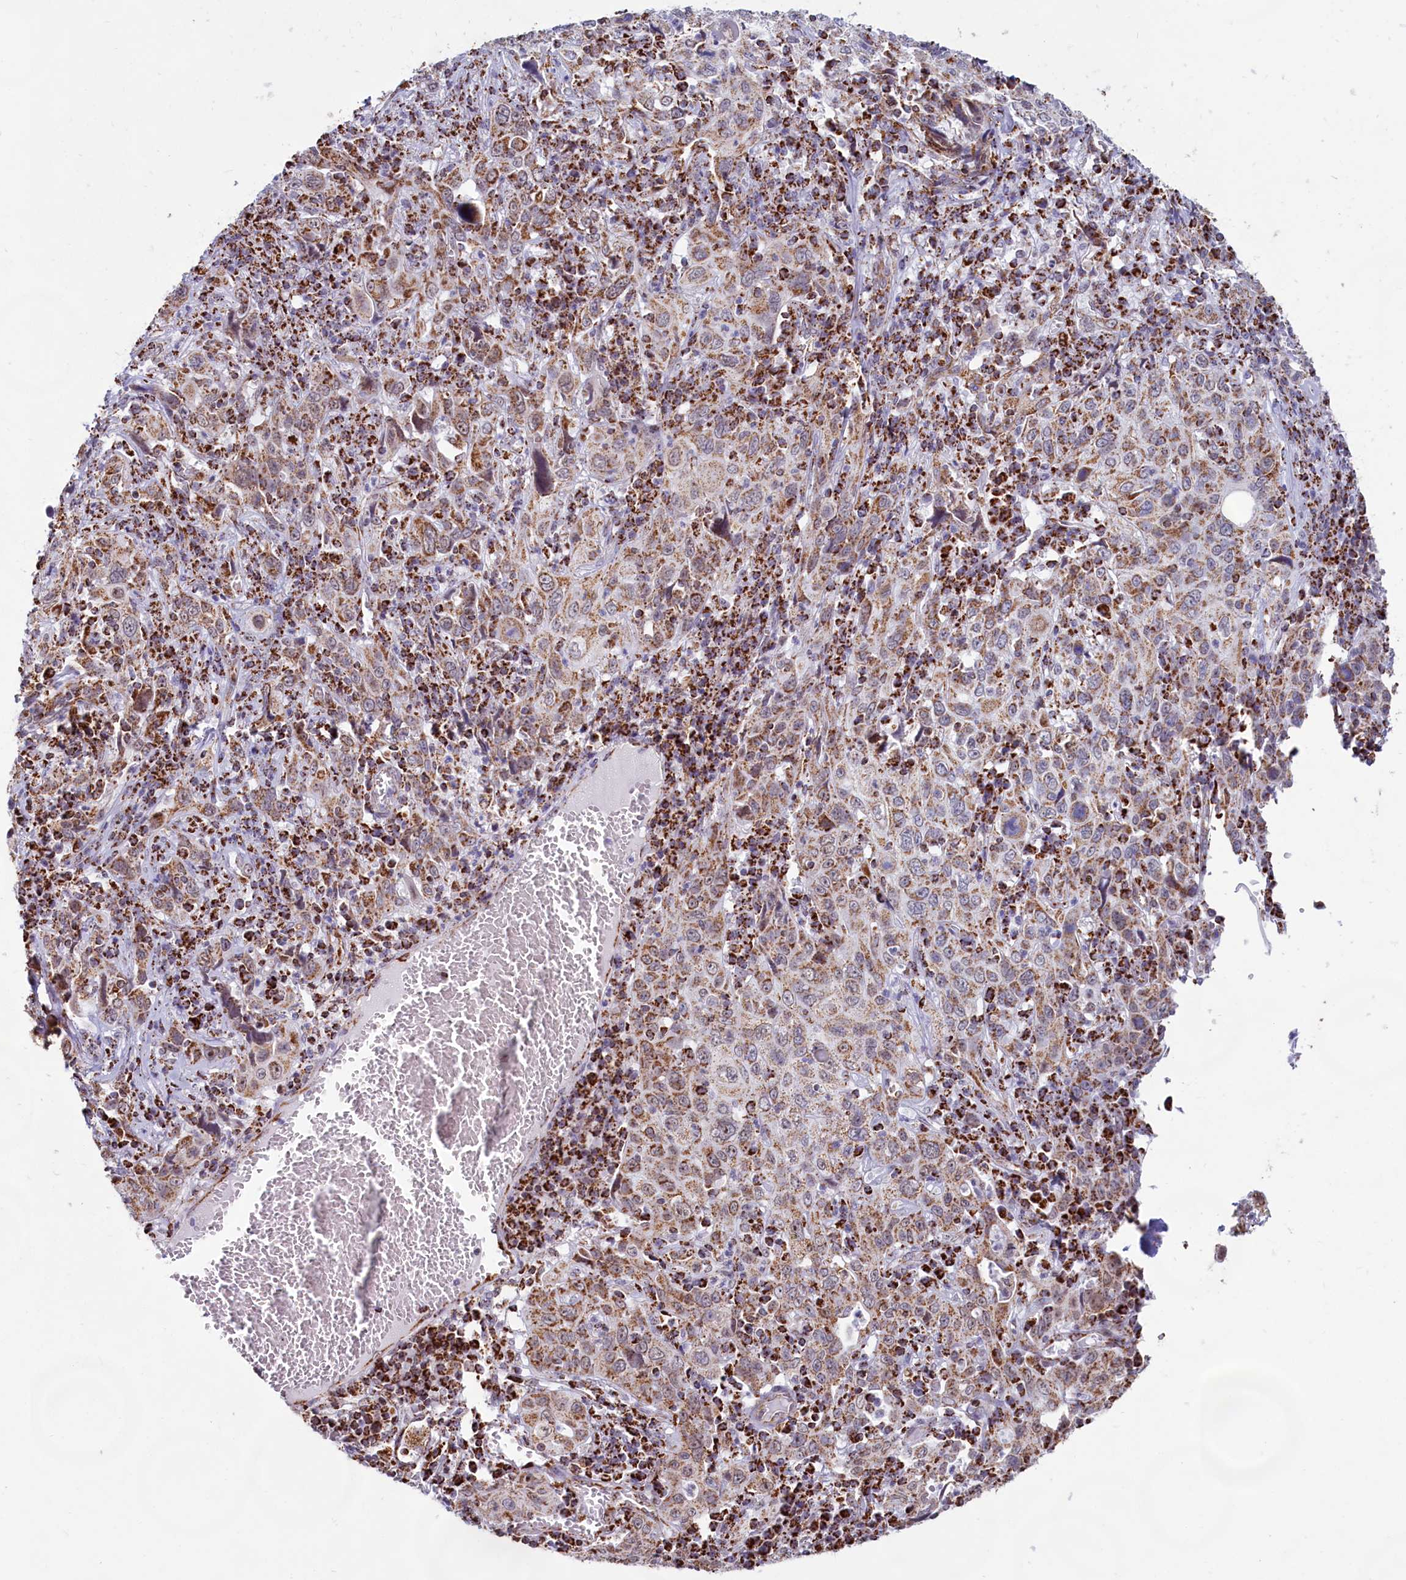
{"staining": {"intensity": "moderate", "quantity": ">75%", "location": "cytoplasmic/membranous"}, "tissue": "cervical cancer", "cell_type": "Tumor cells", "image_type": "cancer", "snomed": [{"axis": "morphology", "description": "Squamous cell carcinoma, NOS"}, {"axis": "topography", "description": "Cervix"}], "caption": "Protein expression analysis of human cervical cancer (squamous cell carcinoma) reveals moderate cytoplasmic/membranous positivity in about >75% of tumor cells.", "gene": "C1D", "patient": {"sex": "female", "age": 46}}